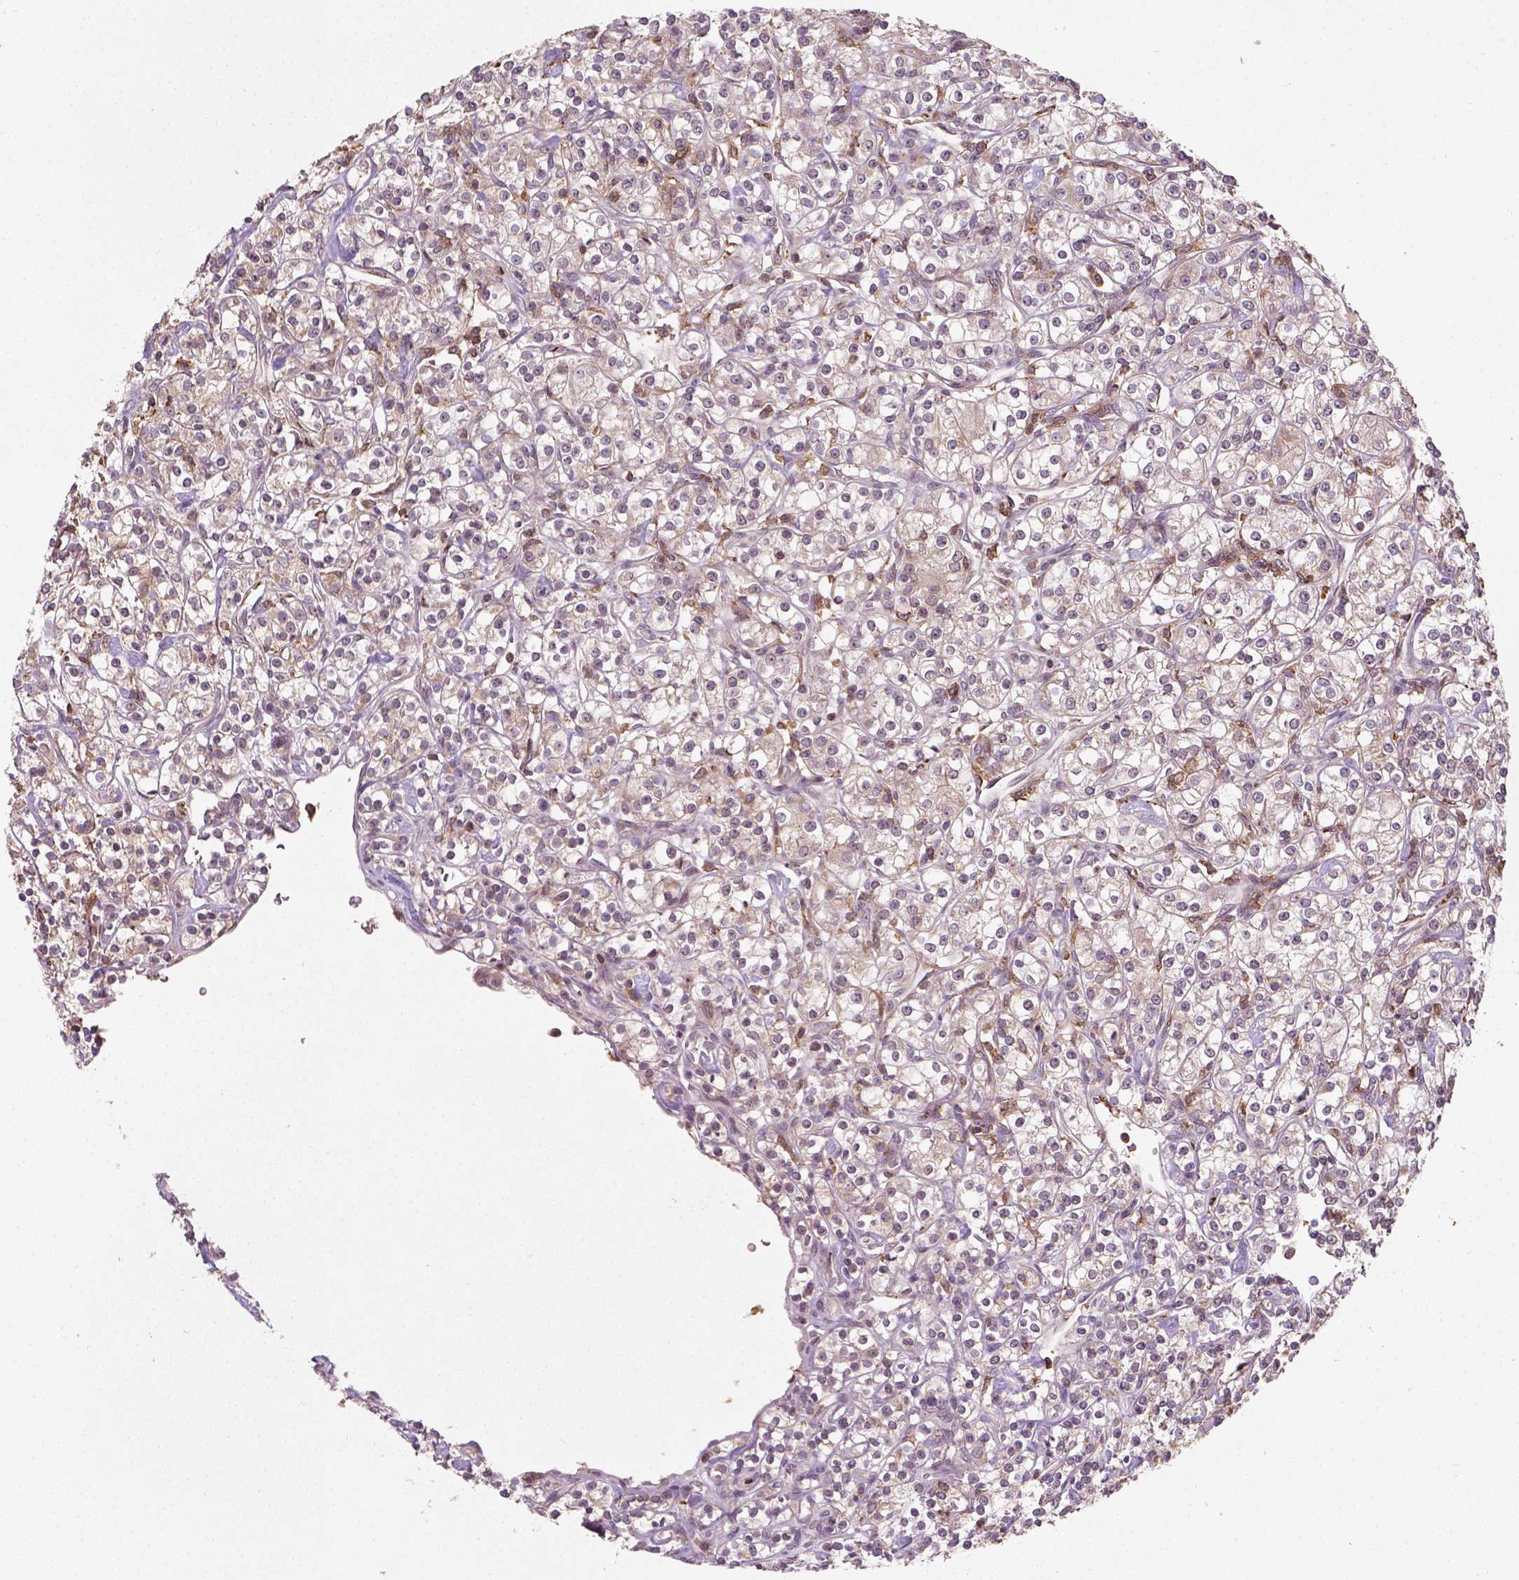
{"staining": {"intensity": "weak", "quantity": "25%-75%", "location": "cytoplasmic/membranous"}, "tissue": "renal cancer", "cell_type": "Tumor cells", "image_type": "cancer", "snomed": [{"axis": "morphology", "description": "Adenocarcinoma, NOS"}, {"axis": "topography", "description": "Kidney"}], "caption": "Immunohistochemistry (IHC) (DAB (3,3'-diaminobenzidine)) staining of adenocarcinoma (renal) demonstrates weak cytoplasmic/membranous protein positivity in about 25%-75% of tumor cells.", "gene": "CAMKK1", "patient": {"sex": "male", "age": 77}}